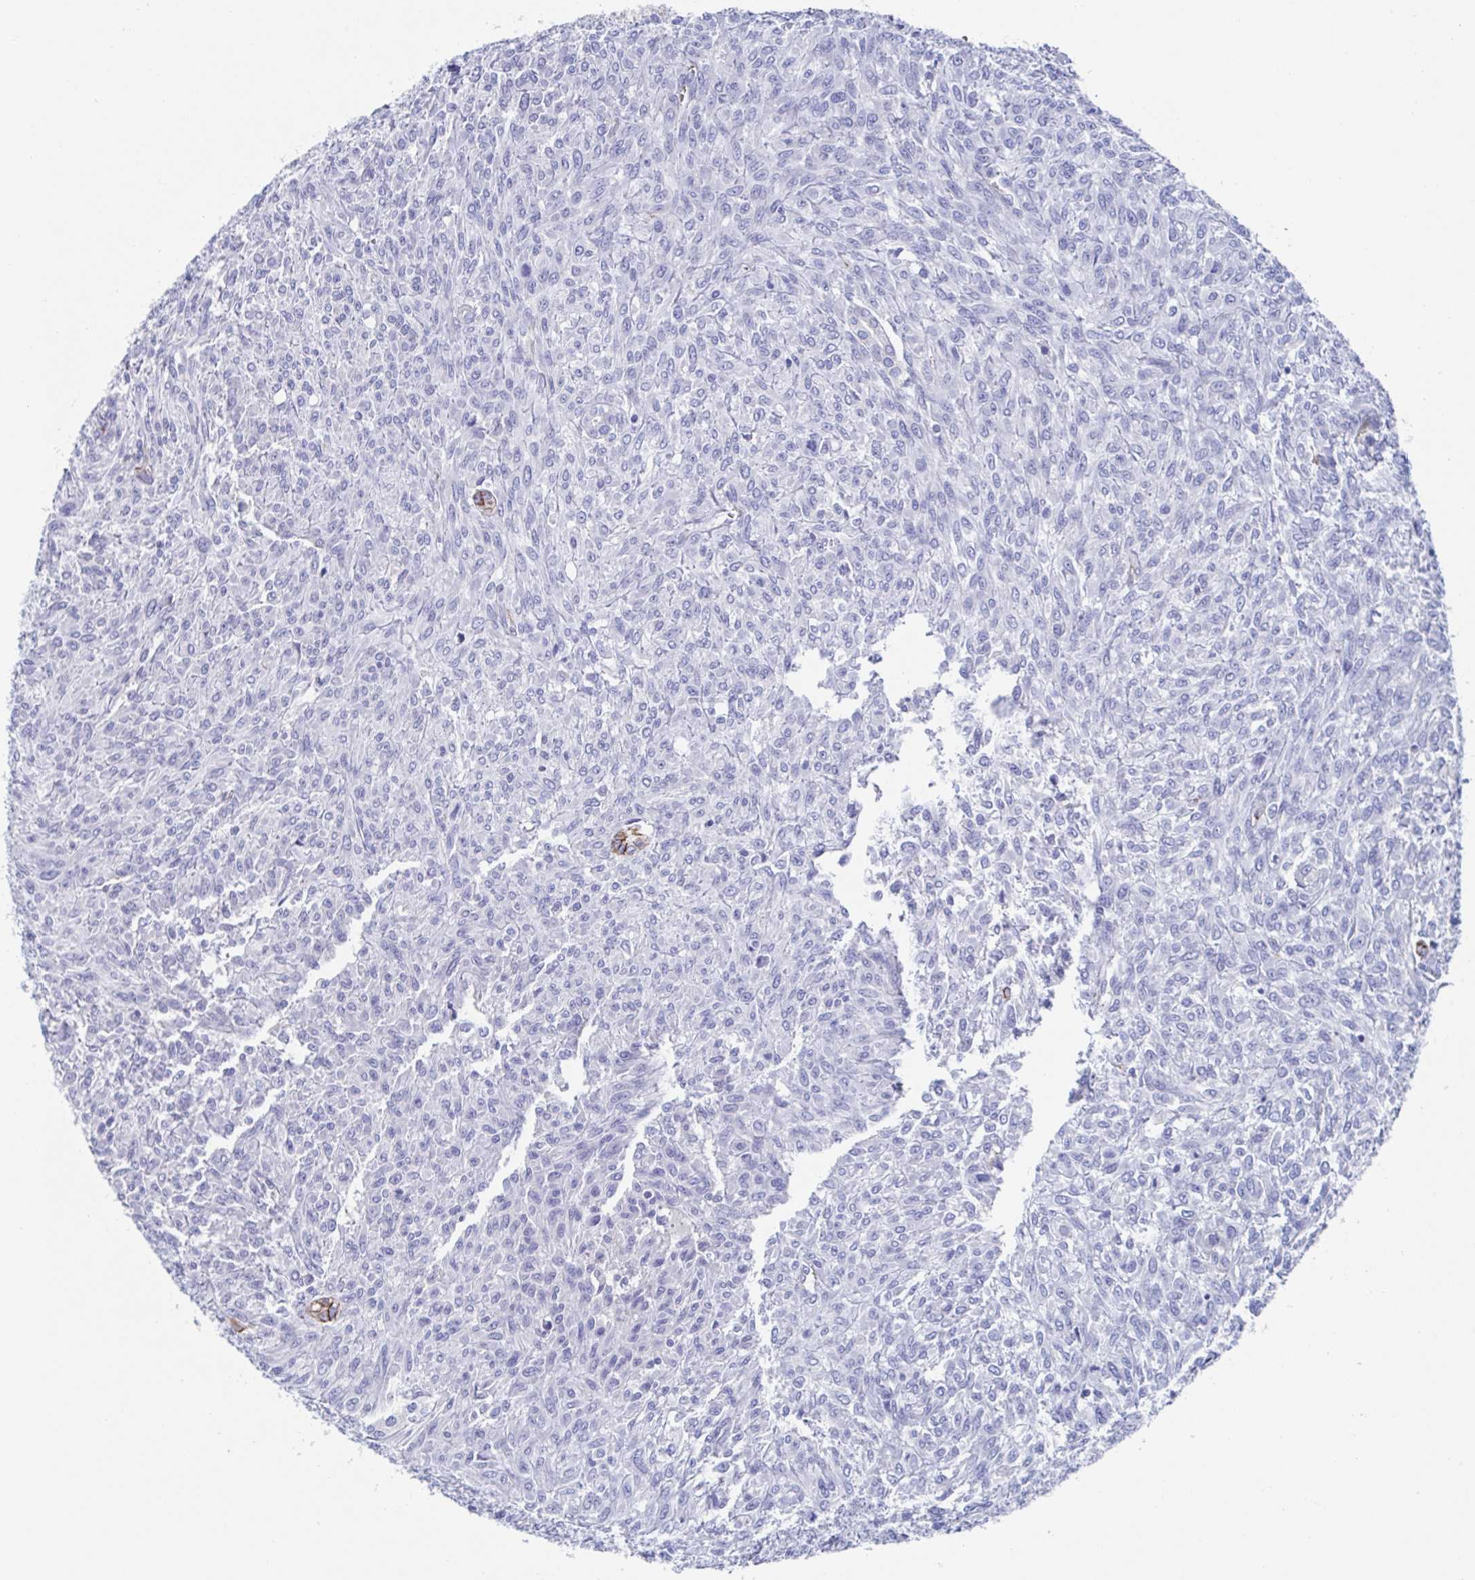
{"staining": {"intensity": "negative", "quantity": "none", "location": "none"}, "tissue": "renal cancer", "cell_type": "Tumor cells", "image_type": "cancer", "snomed": [{"axis": "morphology", "description": "Adenocarcinoma, NOS"}, {"axis": "topography", "description": "Kidney"}], "caption": "IHC micrograph of neoplastic tissue: human renal adenocarcinoma stained with DAB reveals no significant protein staining in tumor cells. Nuclei are stained in blue.", "gene": "CDH2", "patient": {"sex": "male", "age": 58}}